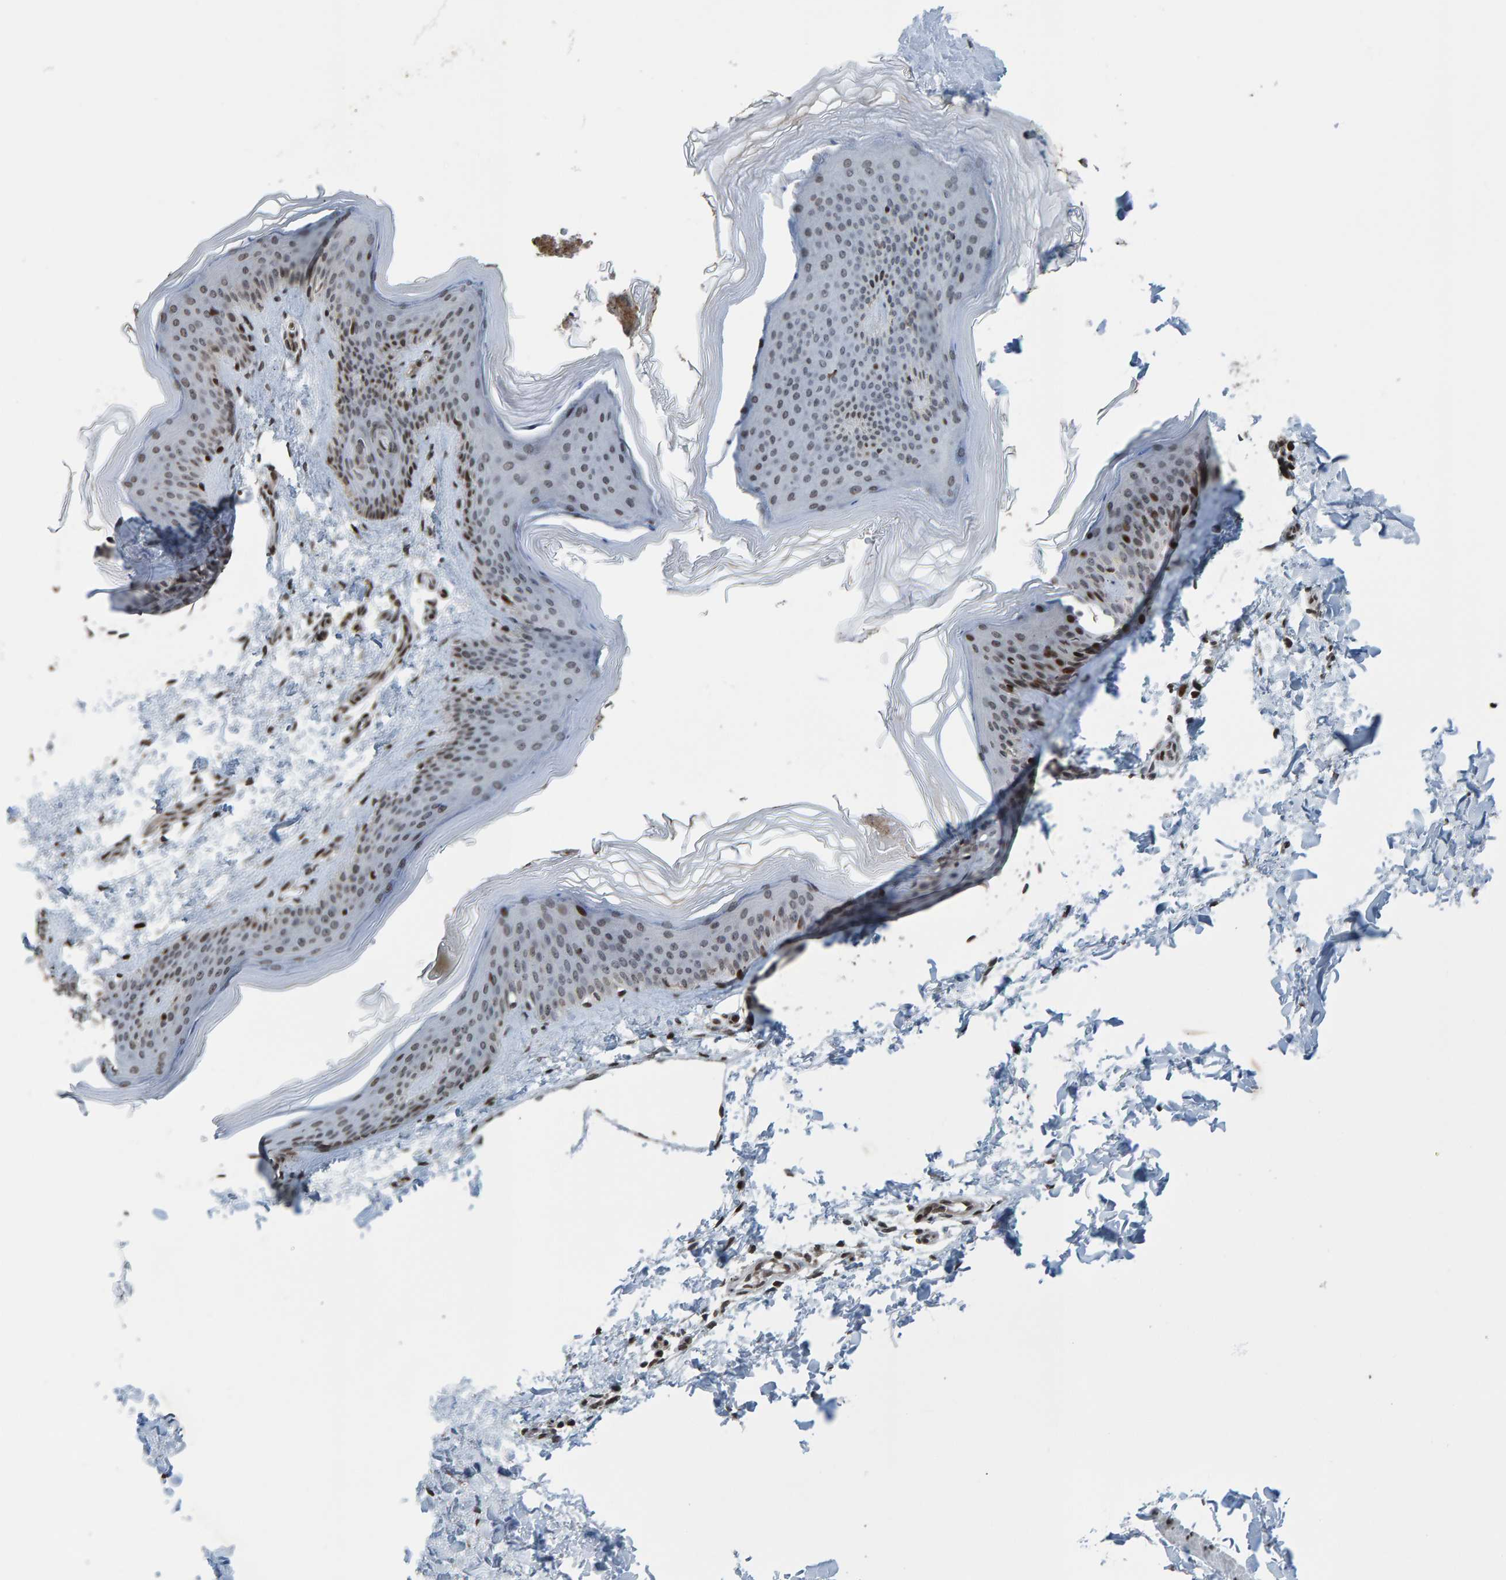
{"staining": {"intensity": "moderate", "quantity": ">75%", "location": "cytoplasmic/membranous"}, "tissue": "skin", "cell_type": "Fibroblasts", "image_type": "normal", "snomed": [{"axis": "morphology", "description": "Normal tissue, NOS"}, {"axis": "topography", "description": "Skin"}], "caption": "This image displays IHC staining of benign skin, with medium moderate cytoplasmic/membranous expression in approximately >75% of fibroblasts.", "gene": "ZNF366", "patient": {"sex": "female", "age": 27}}